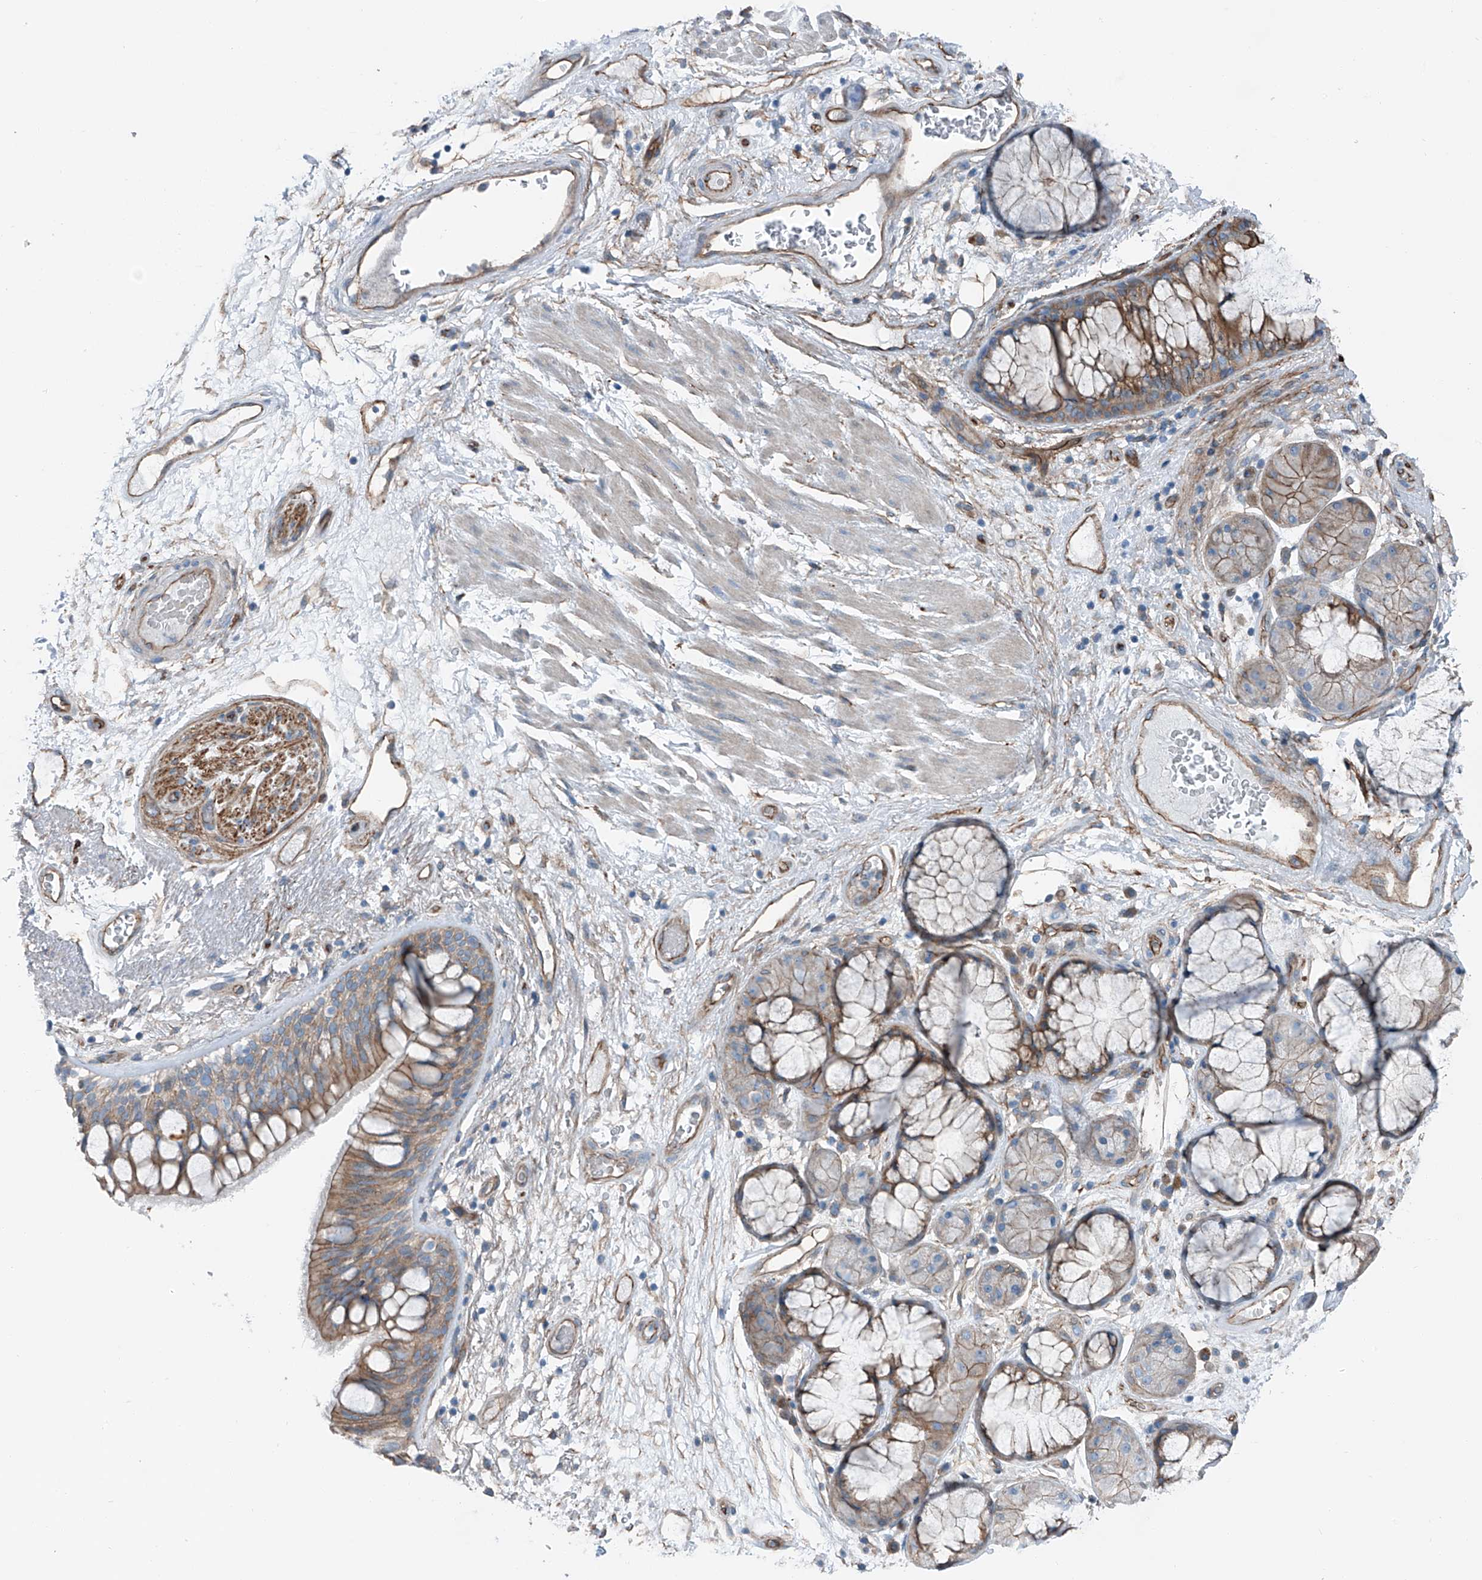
{"staining": {"intensity": "moderate", "quantity": ">75%", "location": "cytoplasmic/membranous"}, "tissue": "bronchus", "cell_type": "Respiratory epithelial cells", "image_type": "normal", "snomed": [{"axis": "morphology", "description": "Normal tissue, NOS"}, {"axis": "morphology", "description": "Squamous cell carcinoma, NOS"}, {"axis": "topography", "description": "Lymph node"}, {"axis": "topography", "description": "Bronchus"}, {"axis": "topography", "description": "Lung"}], "caption": "Immunohistochemistry image of benign human bronchus stained for a protein (brown), which demonstrates medium levels of moderate cytoplasmic/membranous positivity in about >75% of respiratory epithelial cells.", "gene": "THEMIS2", "patient": {"sex": "male", "age": 66}}